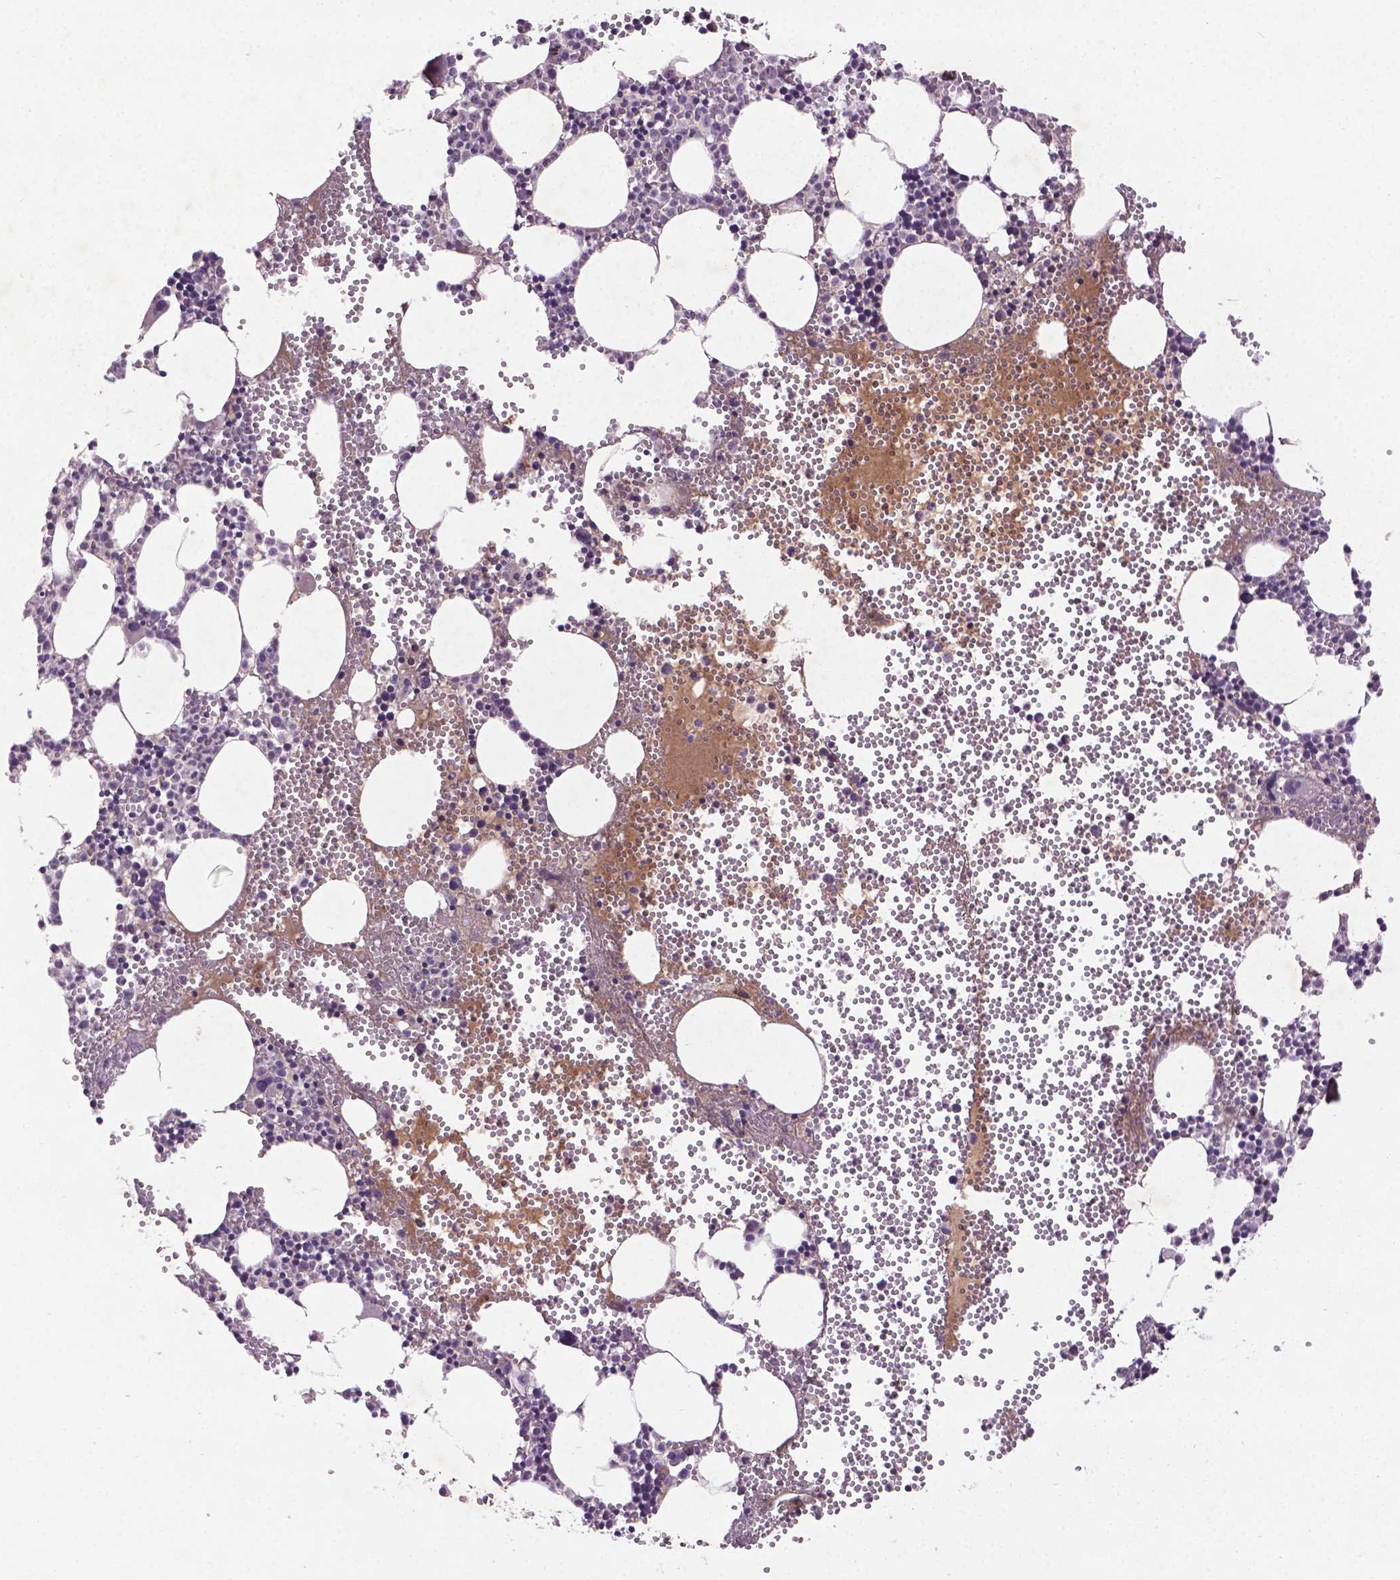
{"staining": {"intensity": "negative", "quantity": "none", "location": "none"}, "tissue": "bone marrow", "cell_type": "Hematopoietic cells", "image_type": "normal", "snomed": [{"axis": "morphology", "description": "Normal tissue, NOS"}, {"axis": "topography", "description": "Bone marrow"}], "caption": "IHC of normal human bone marrow displays no staining in hematopoietic cells. The staining is performed using DAB (3,3'-diaminobenzidine) brown chromogen with nuclei counter-stained in using hematoxylin.", "gene": "SOX17", "patient": {"sex": "male", "age": 89}}